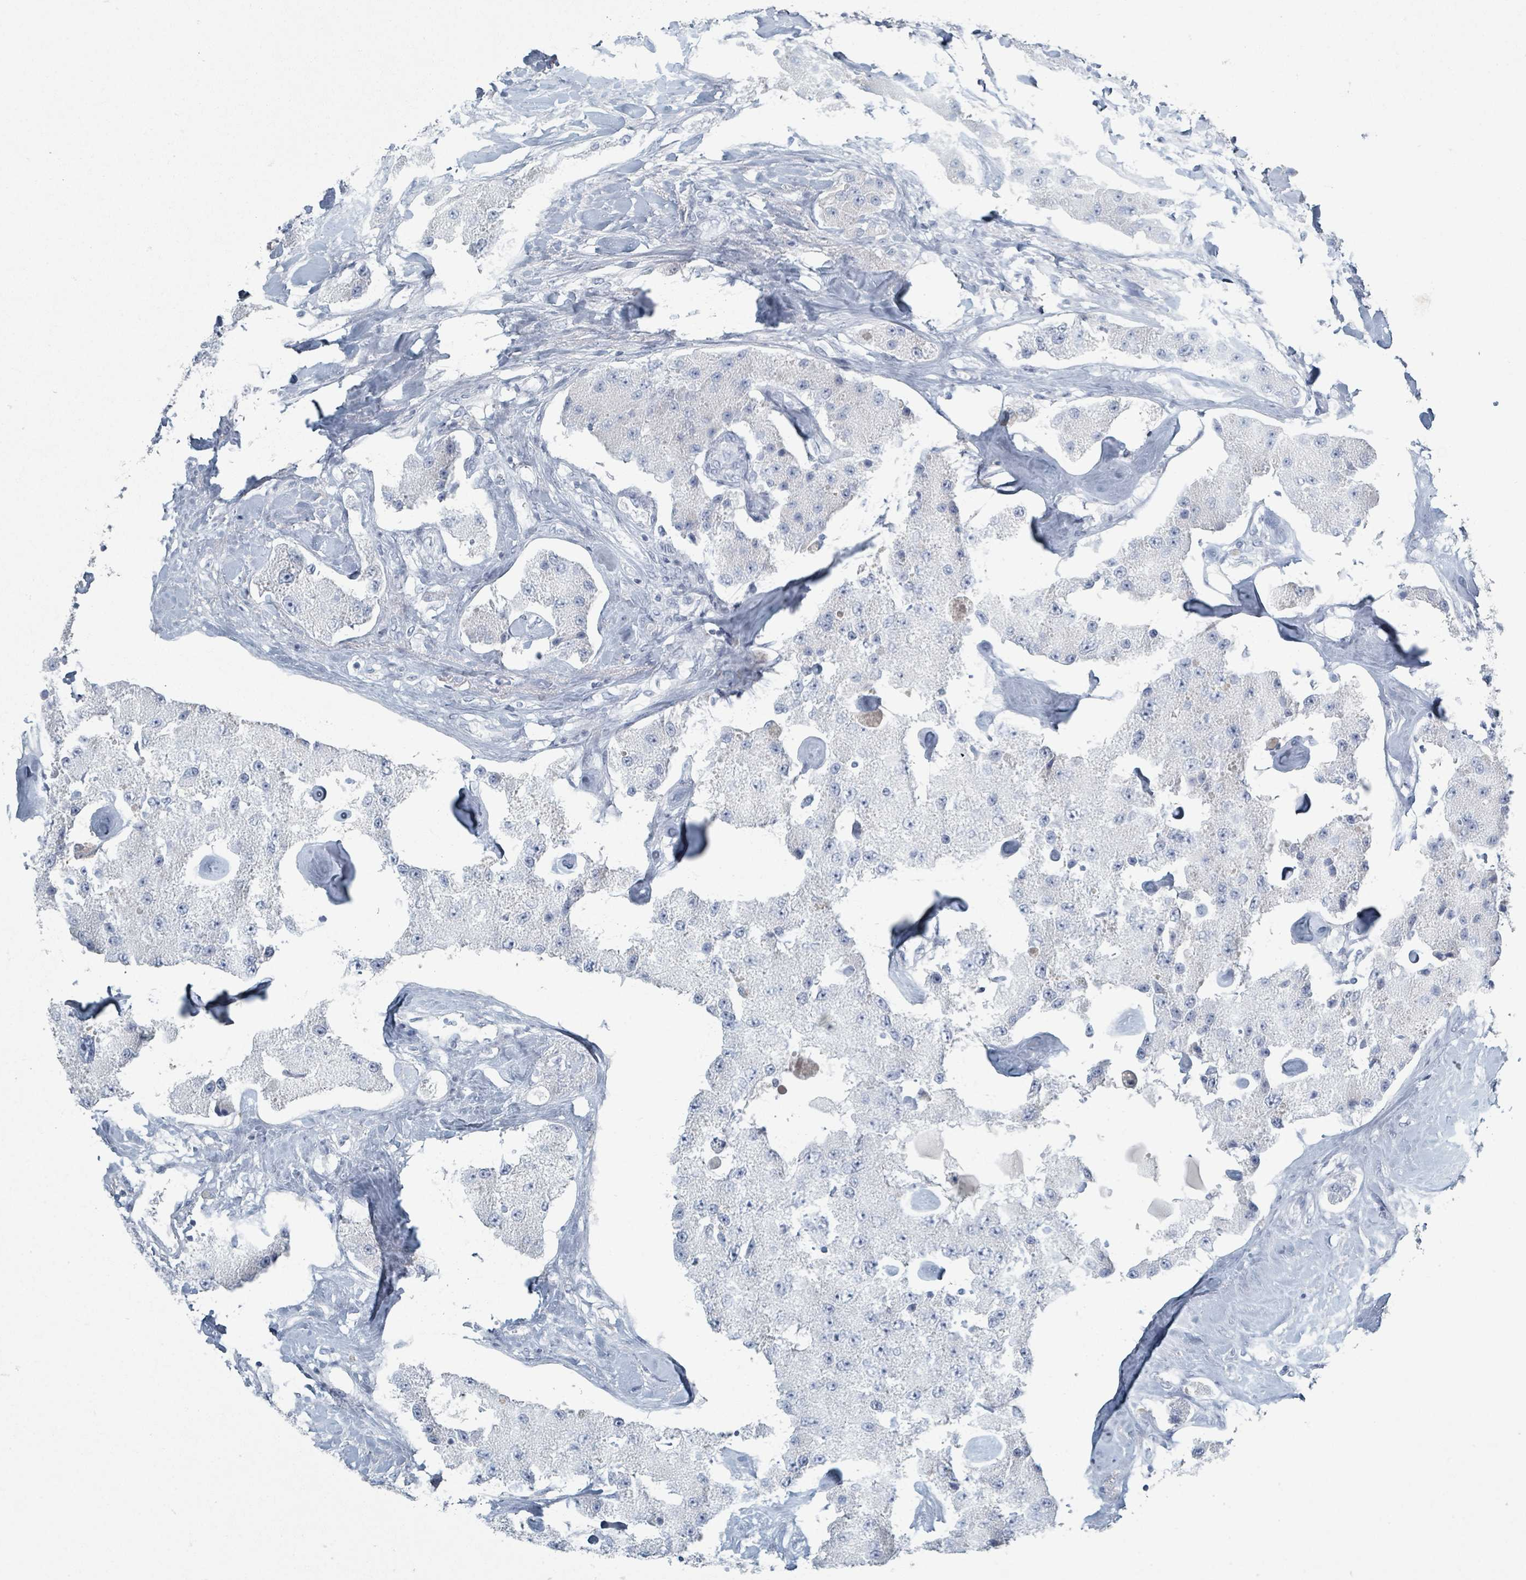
{"staining": {"intensity": "negative", "quantity": "none", "location": "none"}, "tissue": "carcinoid", "cell_type": "Tumor cells", "image_type": "cancer", "snomed": [{"axis": "morphology", "description": "Carcinoid, malignant, NOS"}, {"axis": "topography", "description": "Pancreas"}], "caption": "This is an IHC image of human carcinoid. There is no expression in tumor cells.", "gene": "HEATR5A", "patient": {"sex": "male", "age": 41}}